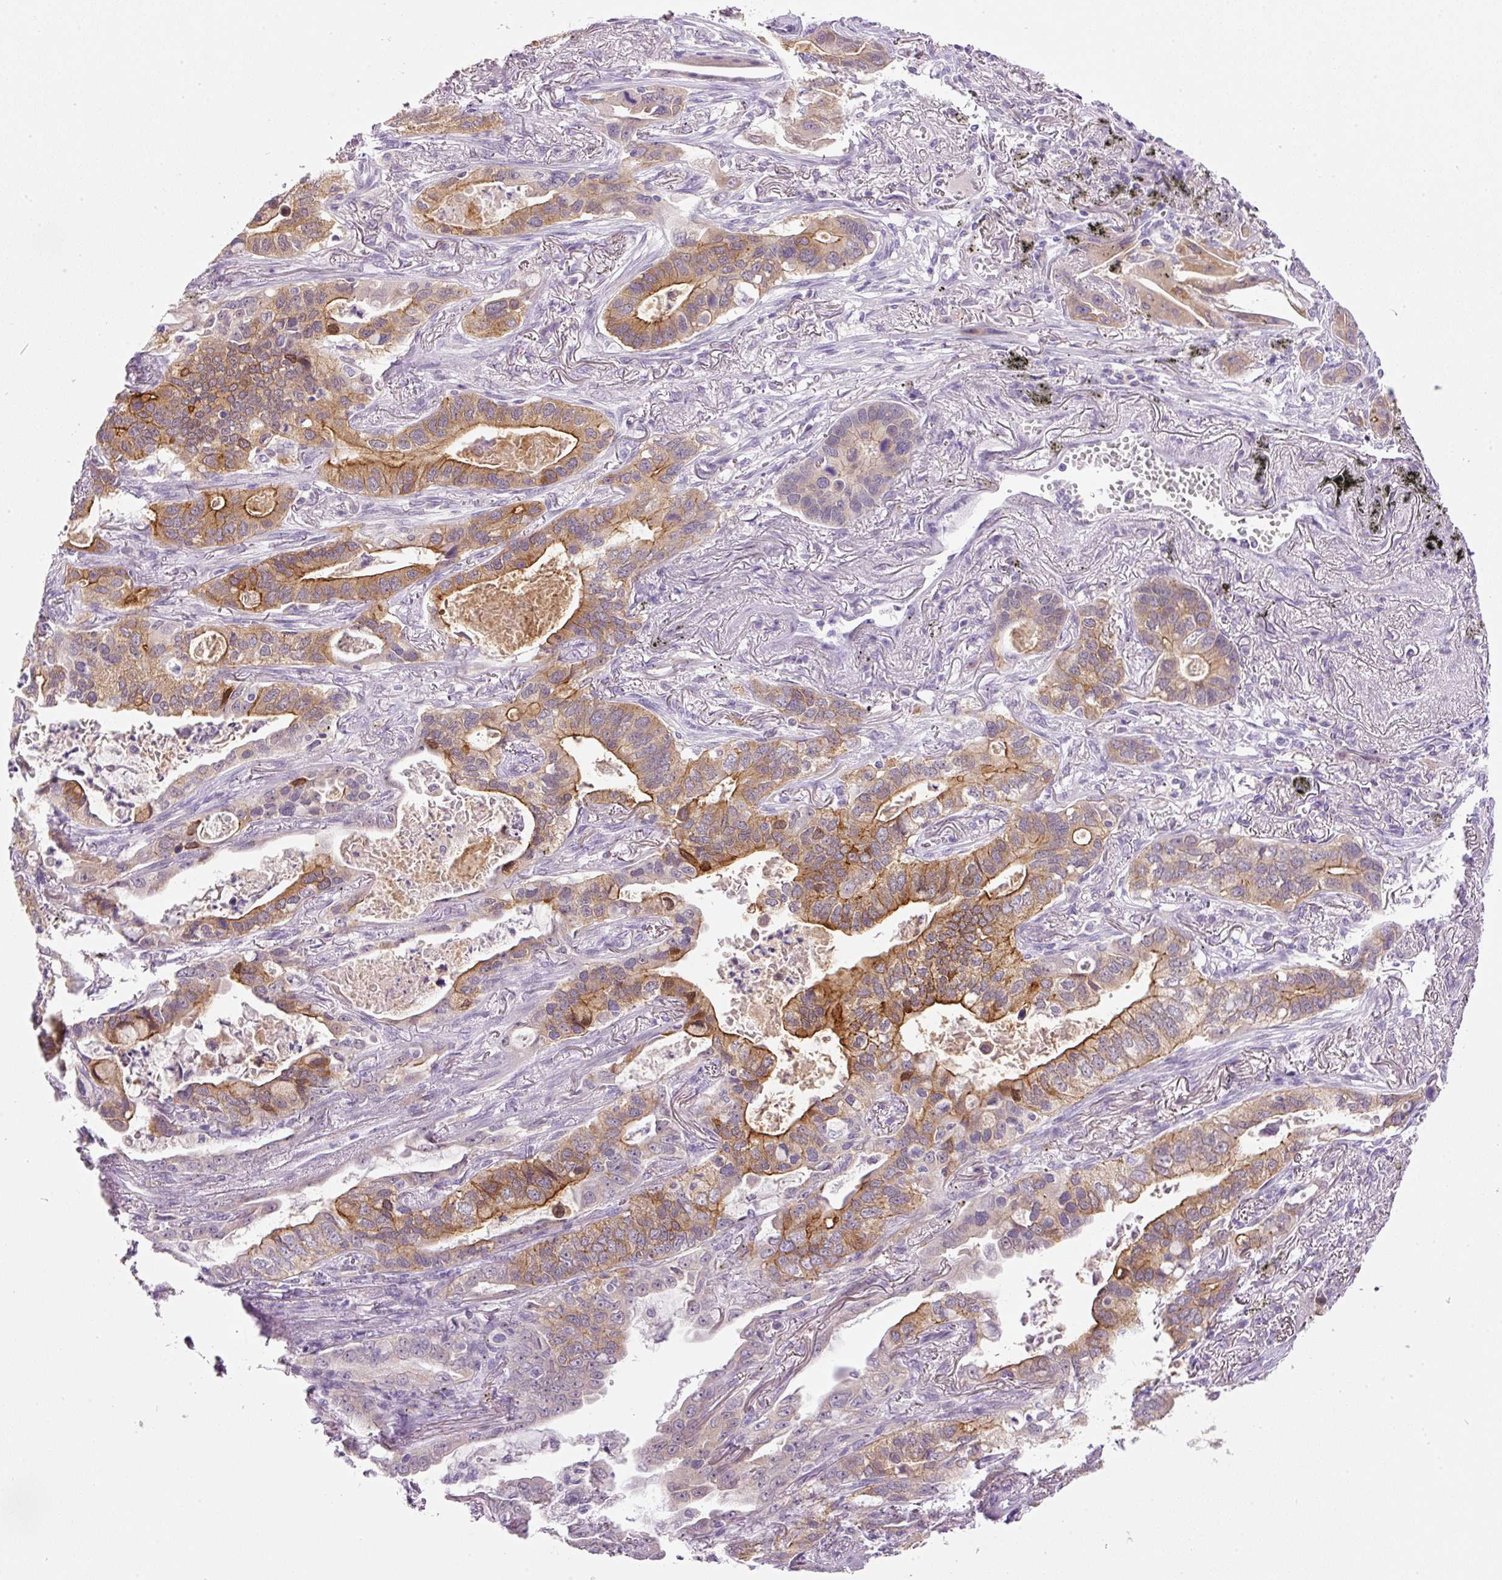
{"staining": {"intensity": "moderate", "quantity": "25%-75%", "location": "cytoplasmic/membranous"}, "tissue": "lung cancer", "cell_type": "Tumor cells", "image_type": "cancer", "snomed": [{"axis": "morphology", "description": "Adenocarcinoma, NOS"}, {"axis": "topography", "description": "Lung"}], "caption": "Immunohistochemistry photomicrograph of neoplastic tissue: lung cancer (adenocarcinoma) stained using immunohistochemistry demonstrates medium levels of moderate protein expression localized specifically in the cytoplasmic/membranous of tumor cells, appearing as a cytoplasmic/membranous brown color.", "gene": "SRC", "patient": {"sex": "male", "age": 67}}